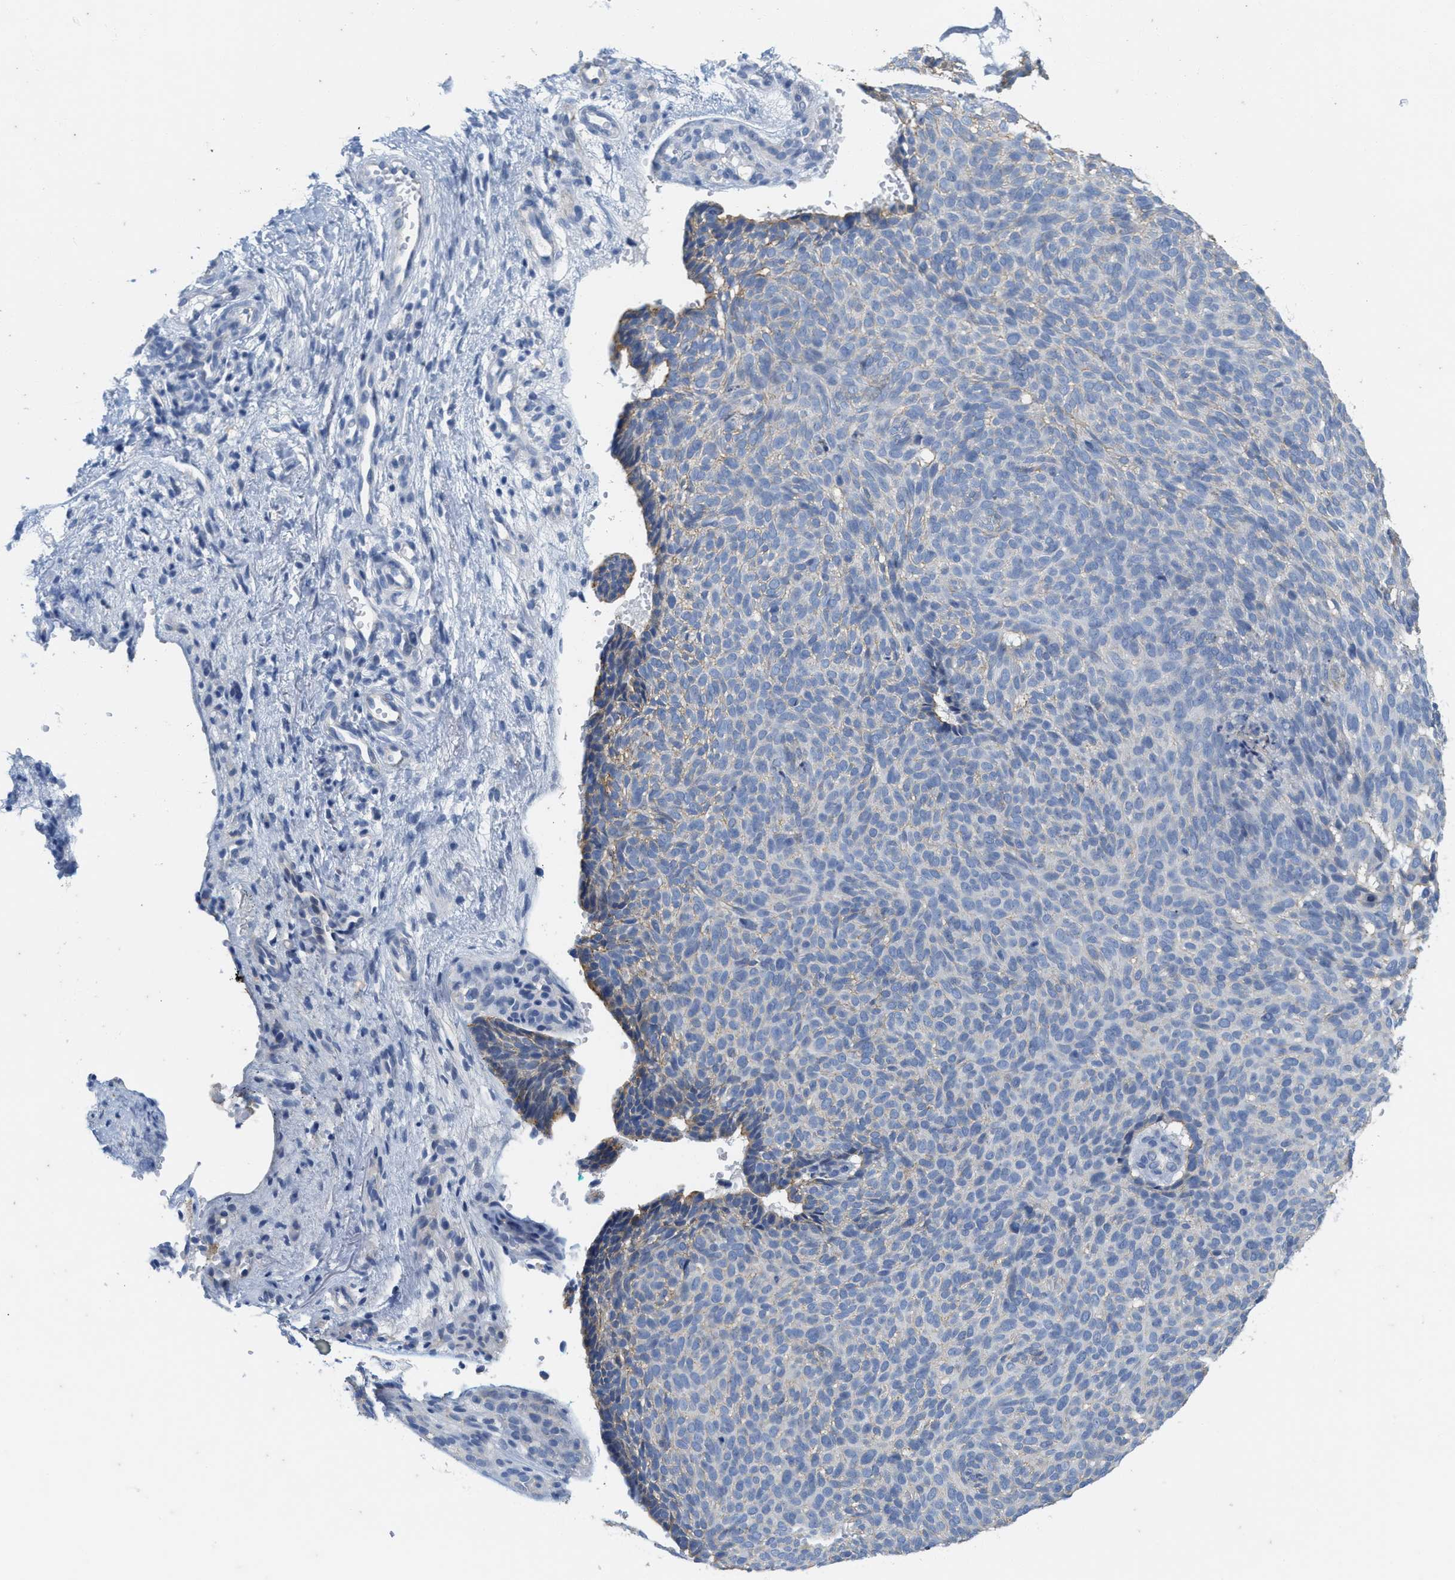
{"staining": {"intensity": "negative", "quantity": "none", "location": "none"}, "tissue": "skin cancer", "cell_type": "Tumor cells", "image_type": "cancer", "snomed": [{"axis": "morphology", "description": "Basal cell carcinoma"}, {"axis": "topography", "description": "Skin"}], "caption": "A photomicrograph of basal cell carcinoma (skin) stained for a protein displays no brown staining in tumor cells. (DAB (3,3'-diaminobenzidine) IHC, high magnification).", "gene": "ABCB11", "patient": {"sex": "male", "age": 61}}